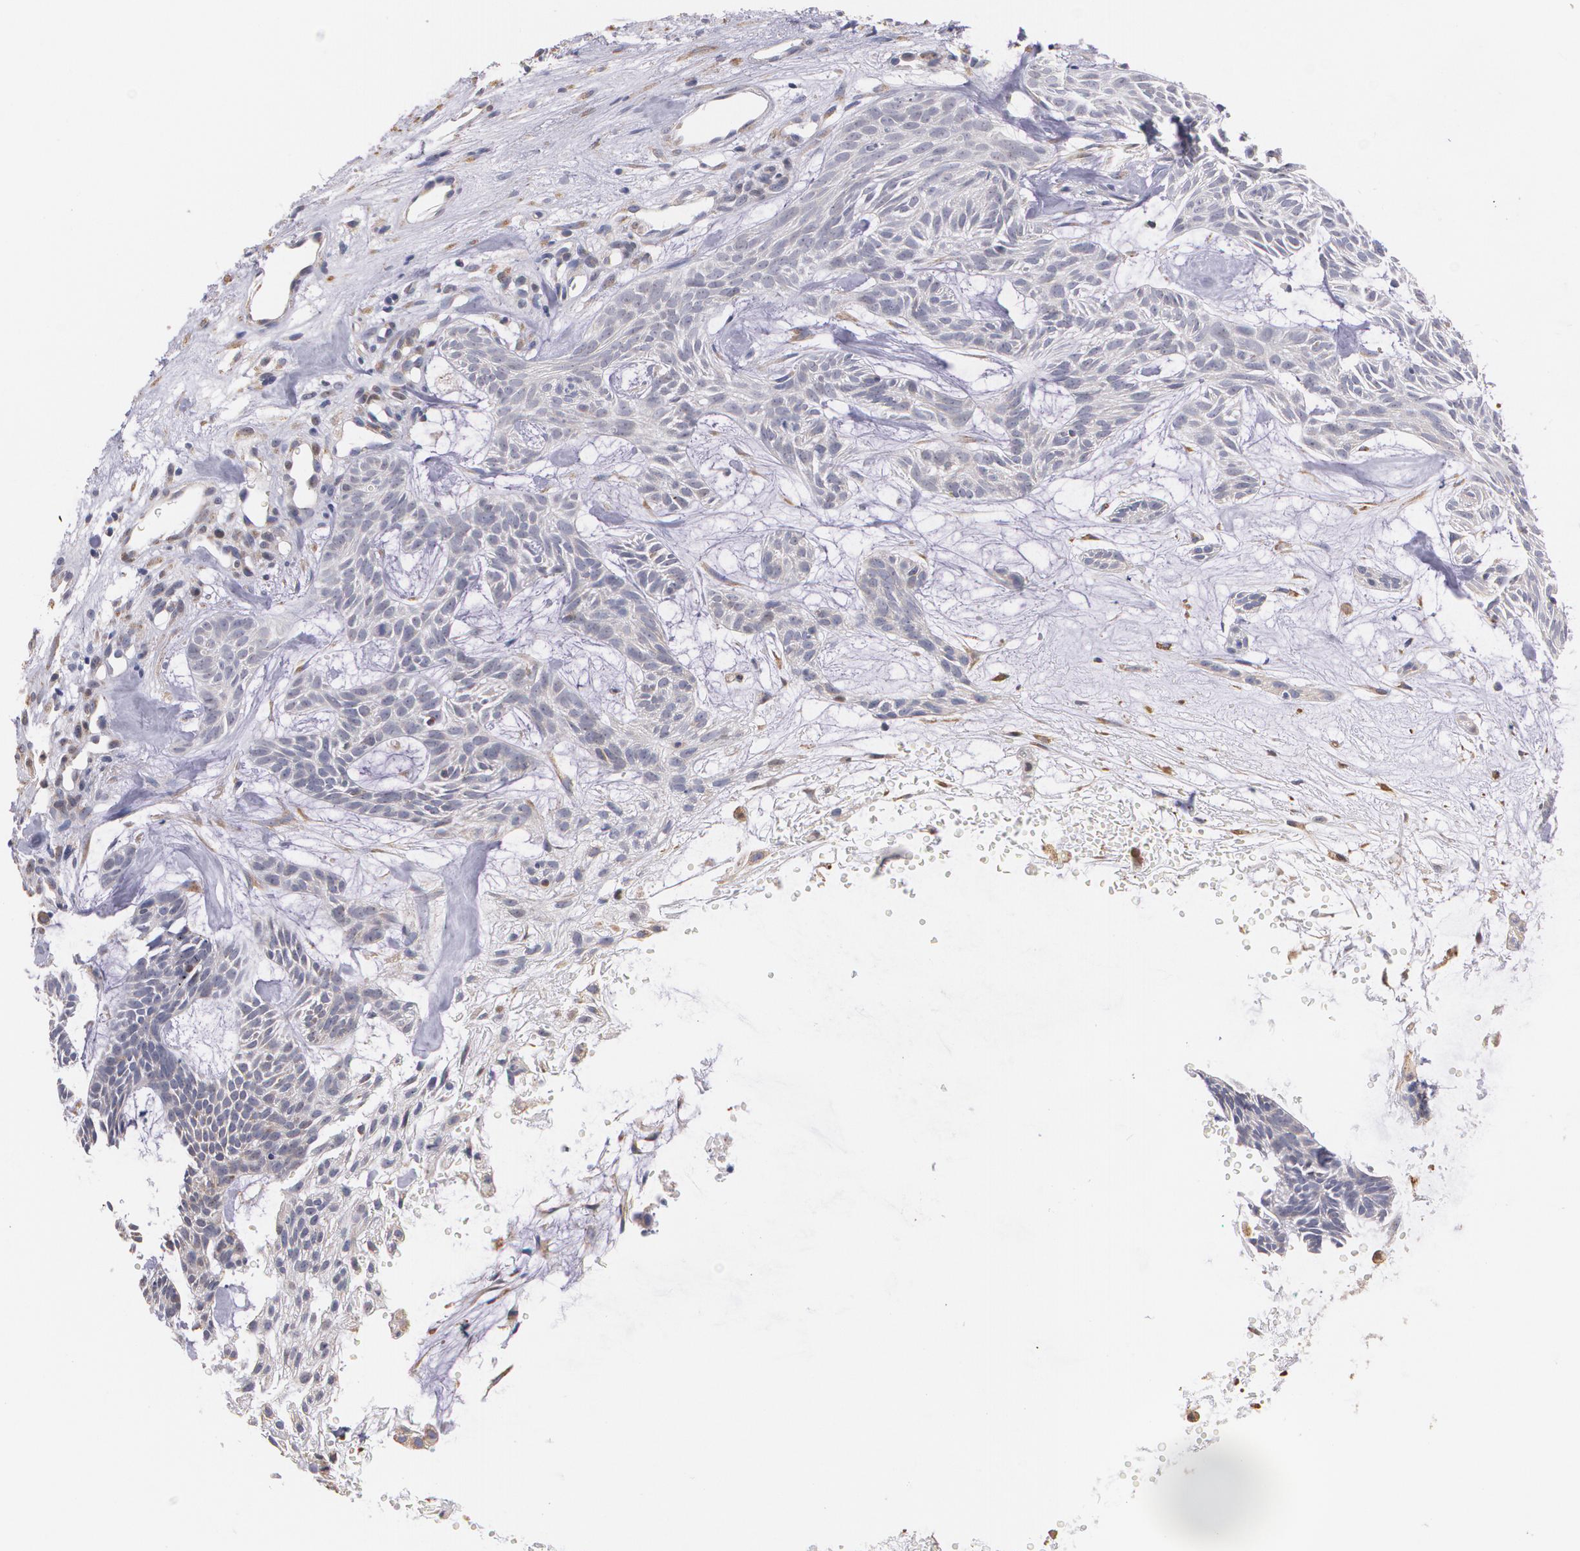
{"staining": {"intensity": "weak", "quantity": "<25%", "location": "cytoplasmic/membranous"}, "tissue": "skin cancer", "cell_type": "Tumor cells", "image_type": "cancer", "snomed": [{"axis": "morphology", "description": "Basal cell carcinoma"}, {"axis": "topography", "description": "Skin"}], "caption": "Photomicrograph shows no protein expression in tumor cells of skin cancer (basal cell carcinoma) tissue.", "gene": "ATF3", "patient": {"sex": "male", "age": 75}}